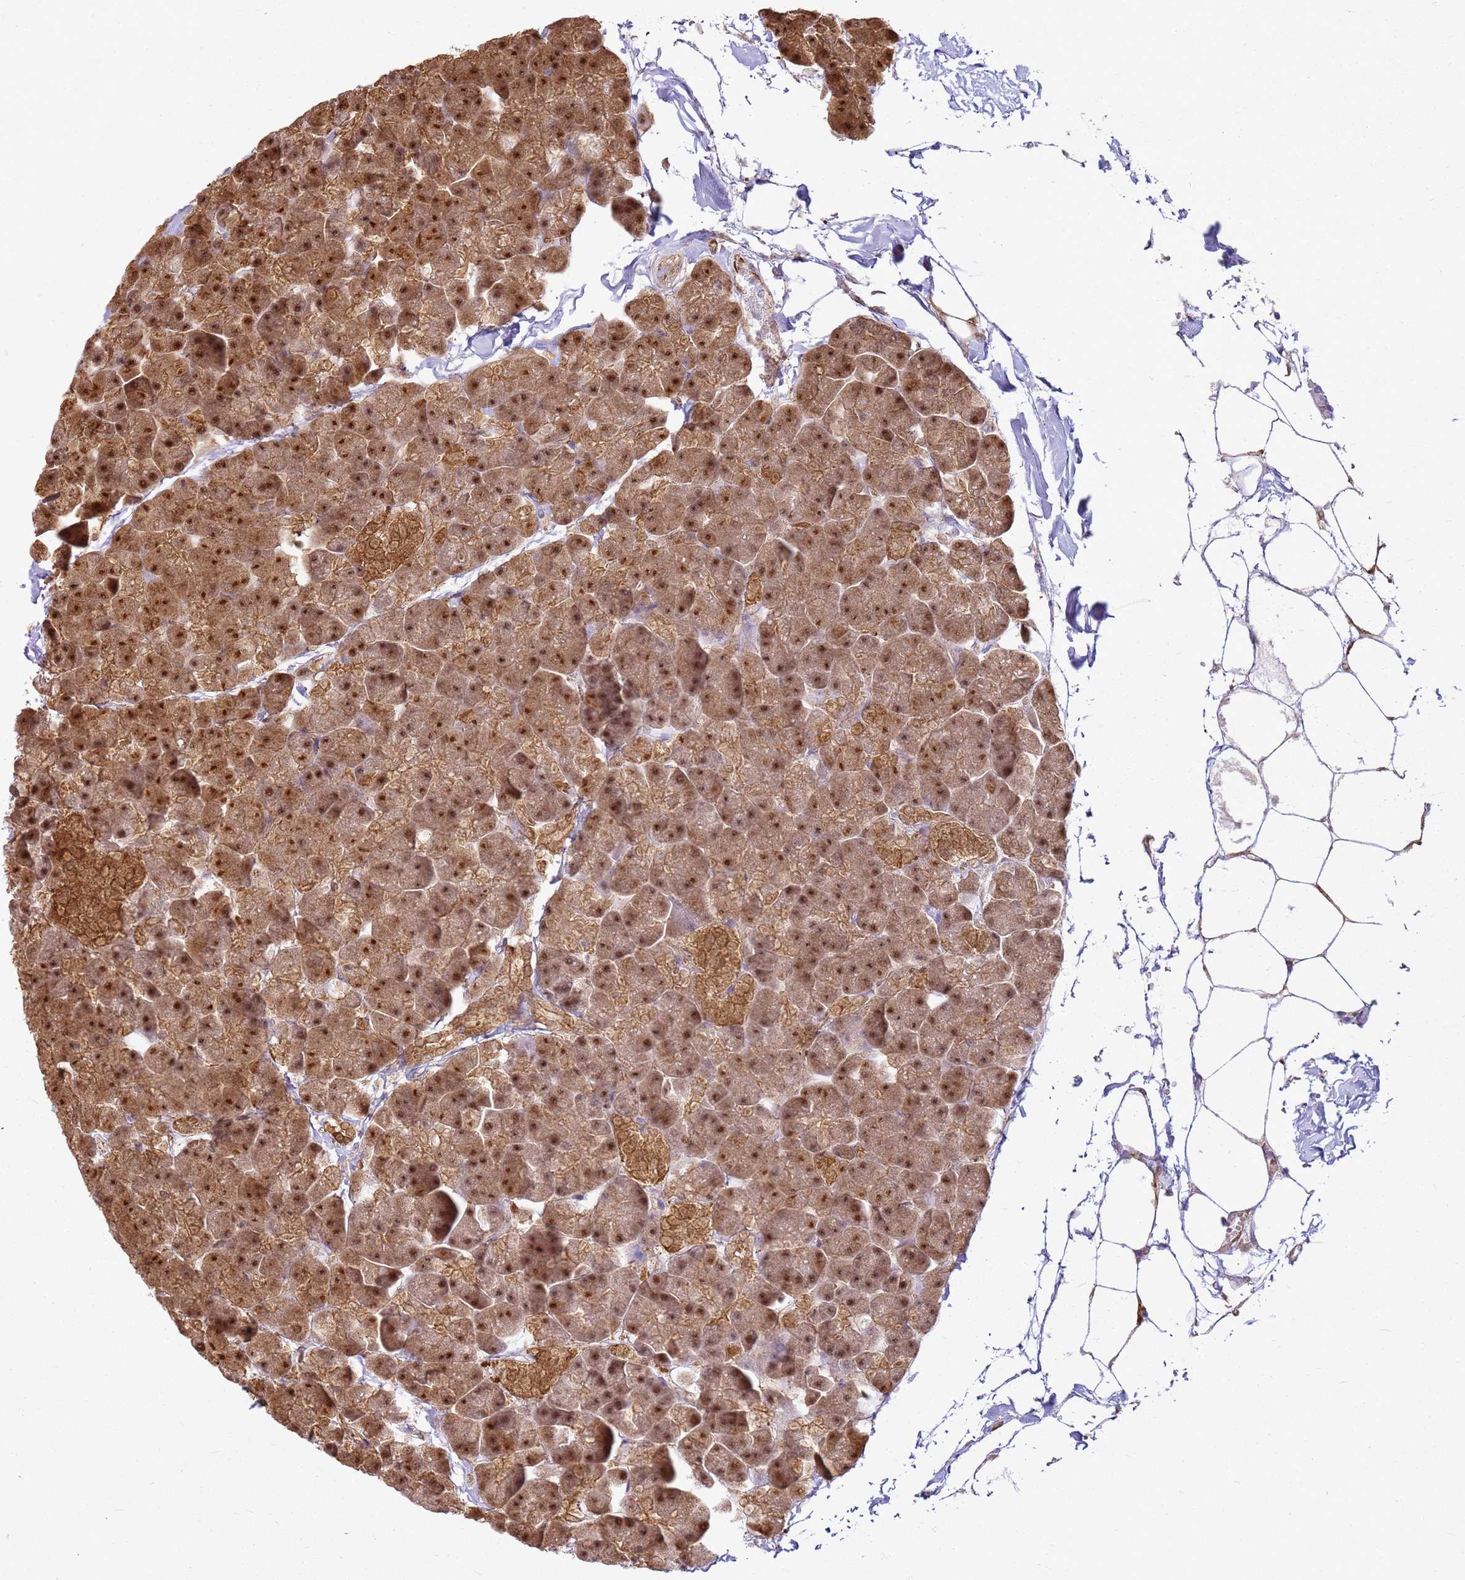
{"staining": {"intensity": "moderate", "quantity": ">75%", "location": "cytoplasmic/membranous,nuclear"}, "tissue": "pancreas", "cell_type": "Exocrine glandular cells", "image_type": "normal", "snomed": [{"axis": "morphology", "description": "Normal tissue, NOS"}, {"axis": "topography", "description": "Pancreas"}], "caption": "Exocrine glandular cells exhibit medium levels of moderate cytoplasmic/membranous,nuclear staining in about >75% of cells in unremarkable pancreas. Nuclei are stained in blue.", "gene": "YWHAE", "patient": {"sex": "male", "age": 35}}